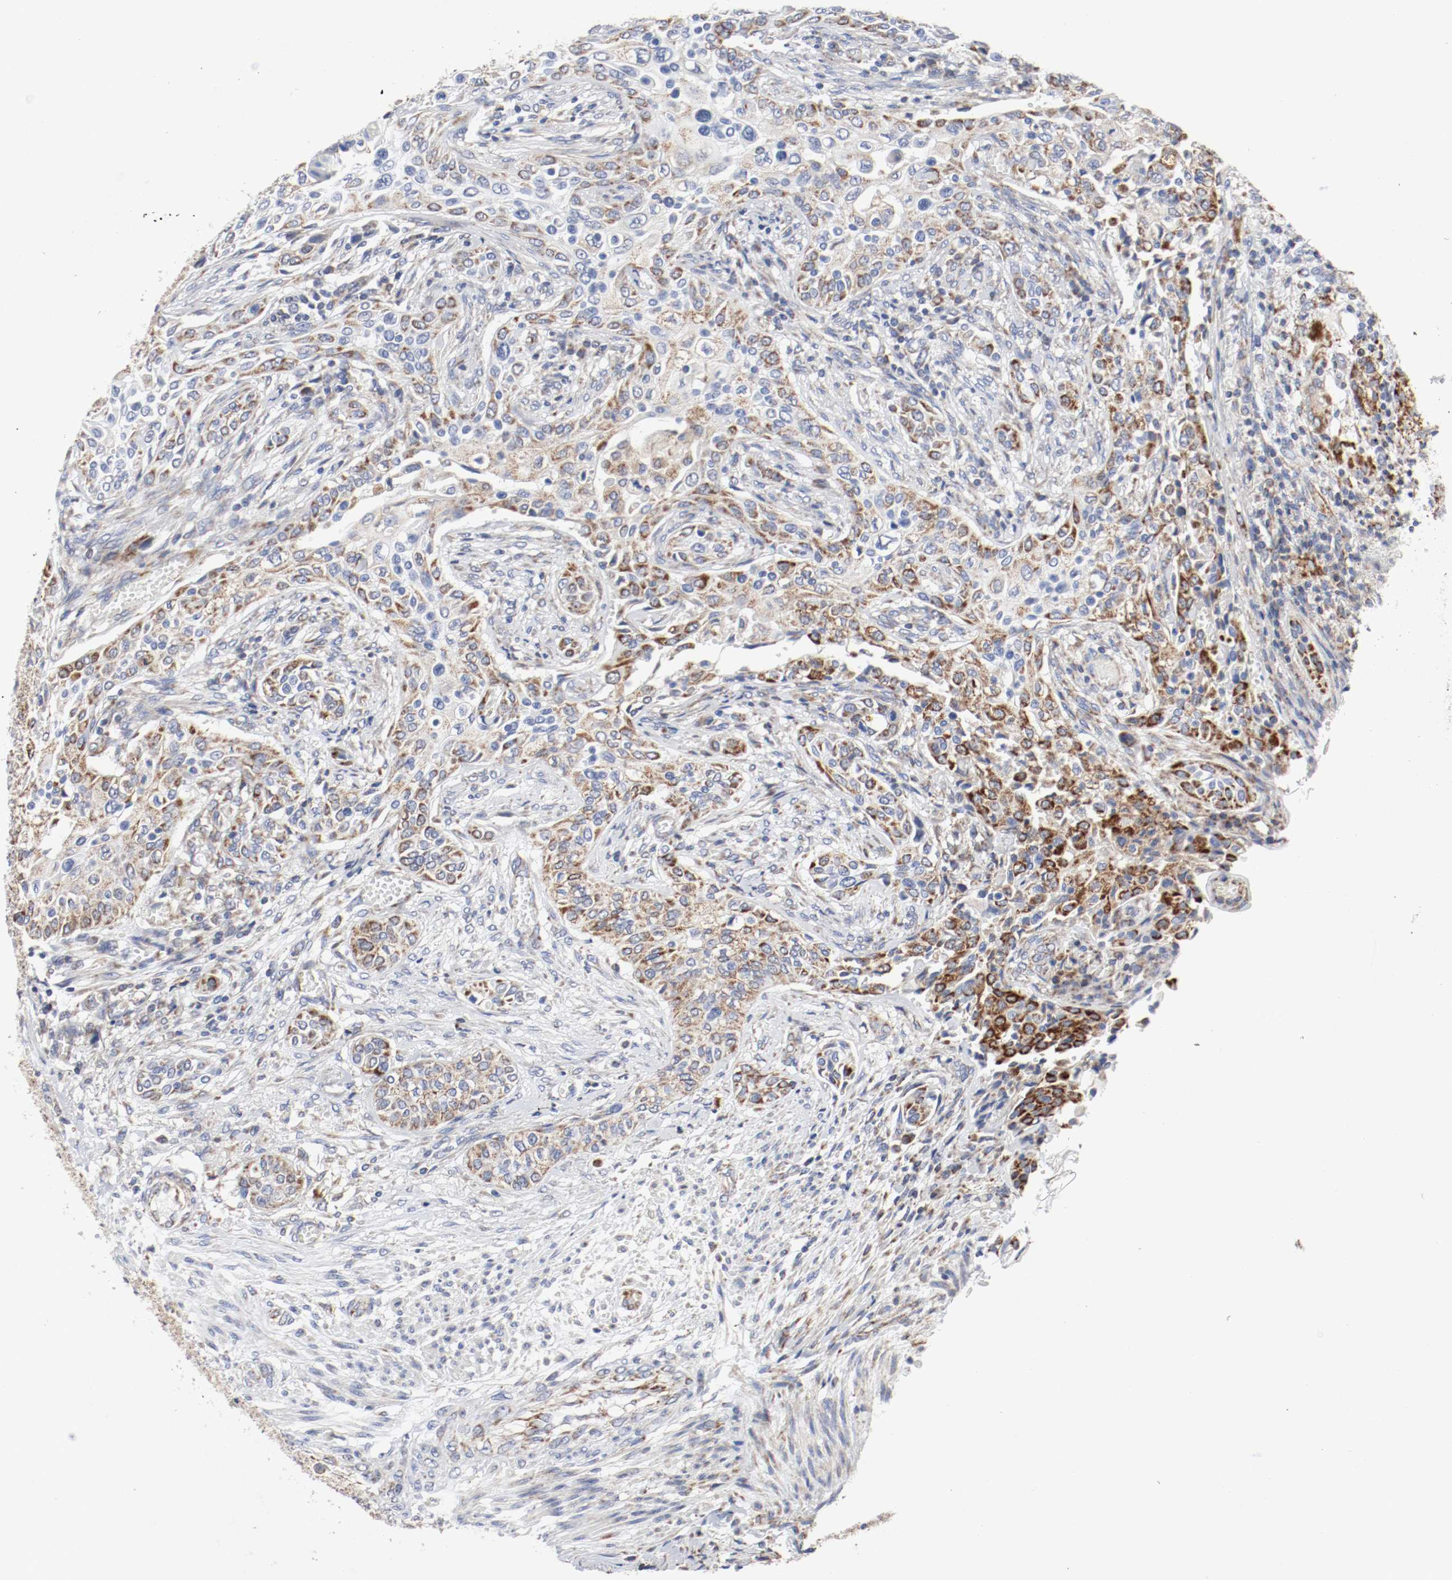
{"staining": {"intensity": "moderate", "quantity": ">75%", "location": "cytoplasmic/membranous"}, "tissue": "urothelial cancer", "cell_type": "Tumor cells", "image_type": "cancer", "snomed": [{"axis": "morphology", "description": "Urothelial carcinoma, High grade"}, {"axis": "topography", "description": "Urinary bladder"}], "caption": "Moderate cytoplasmic/membranous protein expression is appreciated in approximately >75% of tumor cells in high-grade urothelial carcinoma.", "gene": "AFG3L2", "patient": {"sex": "male", "age": 74}}